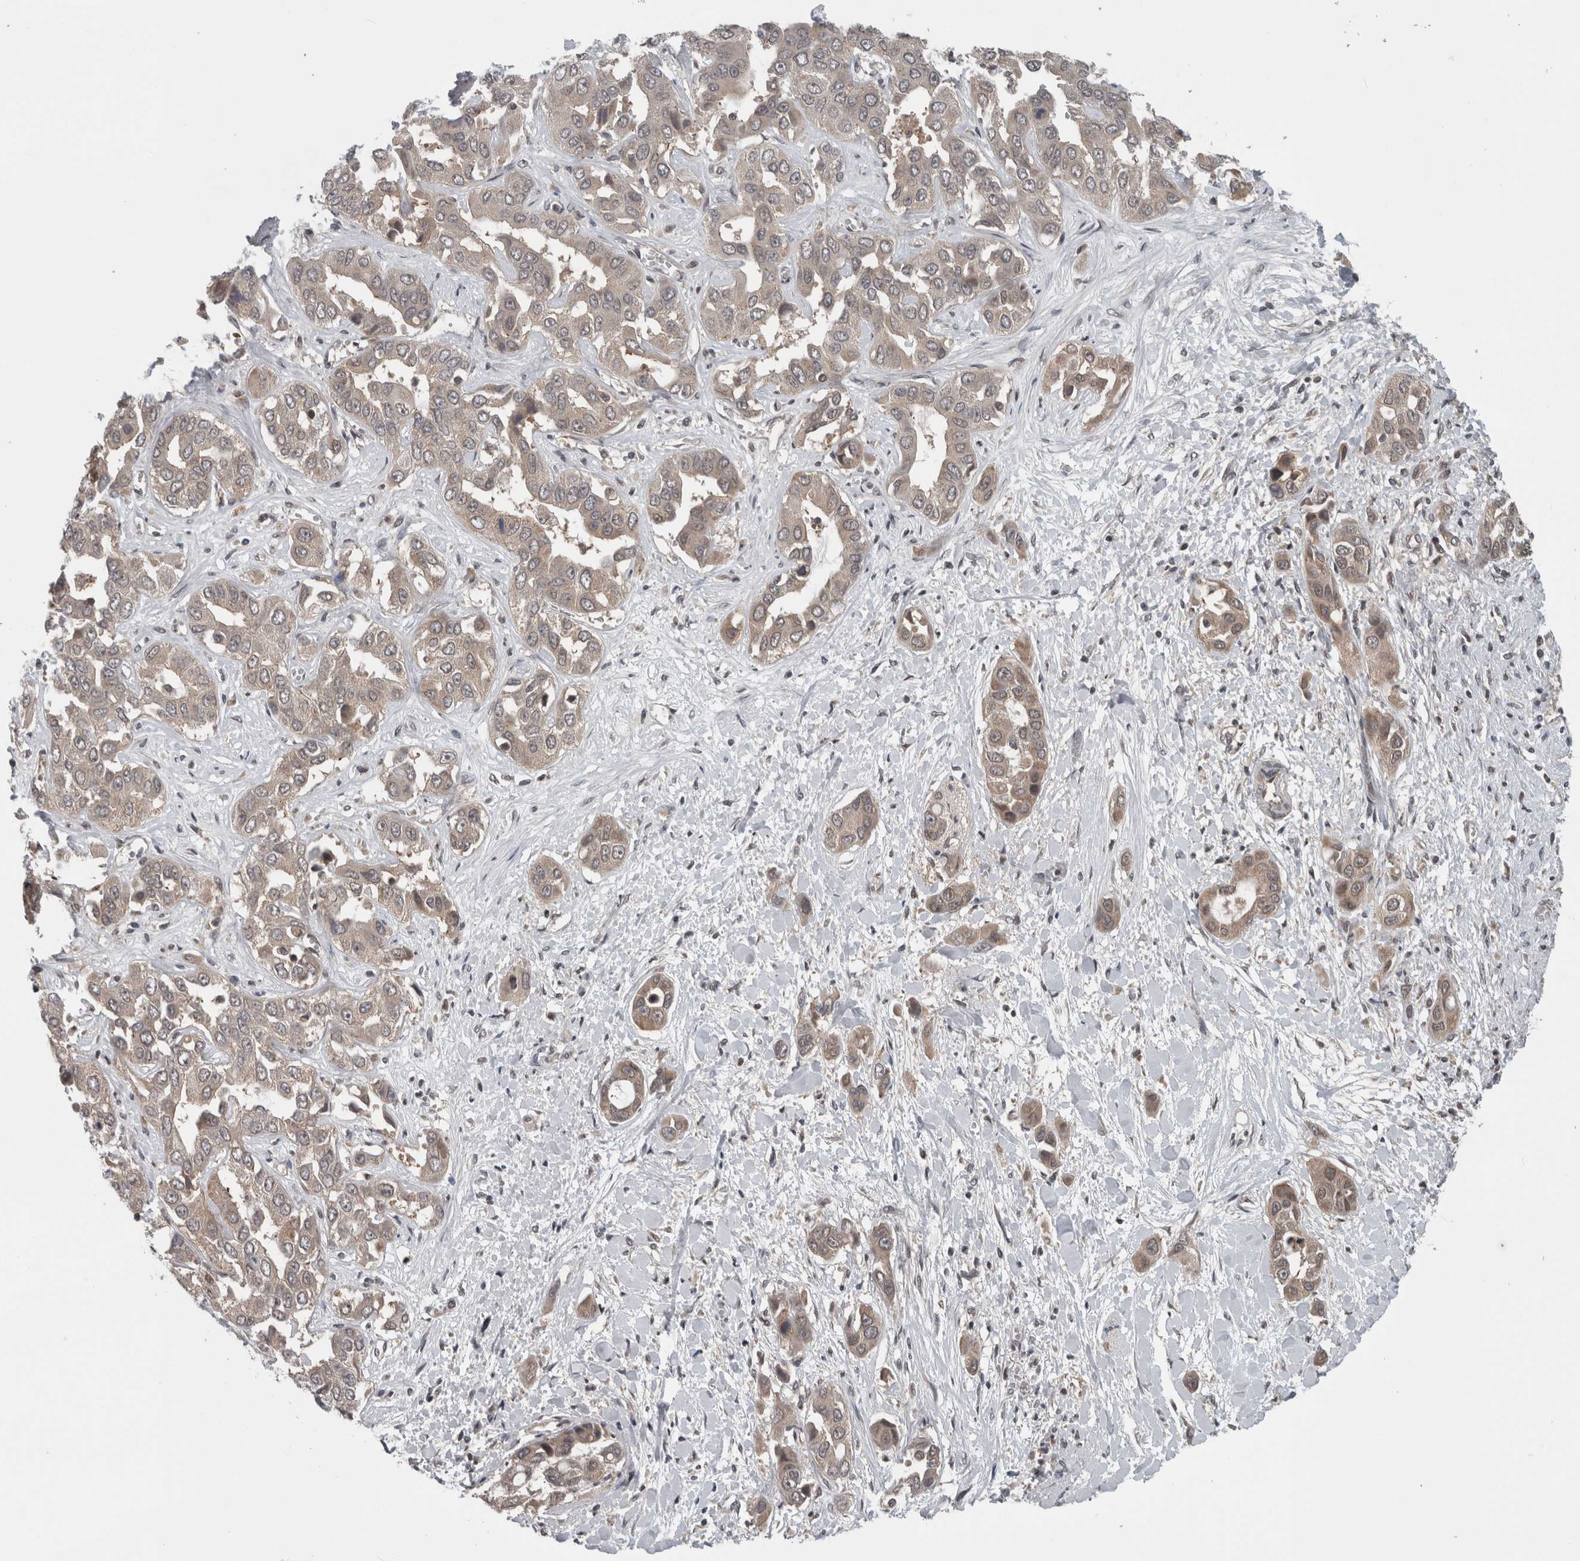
{"staining": {"intensity": "weak", "quantity": "<25%", "location": "cytoplasmic/membranous"}, "tissue": "liver cancer", "cell_type": "Tumor cells", "image_type": "cancer", "snomed": [{"axis": "morphology", "description": "Cholangiocarcinoma"}, {"axis": "topography", "description": "Liver"}], "caption": "IHC histopathology image of human liver cancer (cholangiocarcinoma) stained for a protein (brown), which demonstrates no staining in tumor cells. Nuclei are stained in blue.", "gene": "ENY2", "patient": {"sex": "female", "age": 52}}